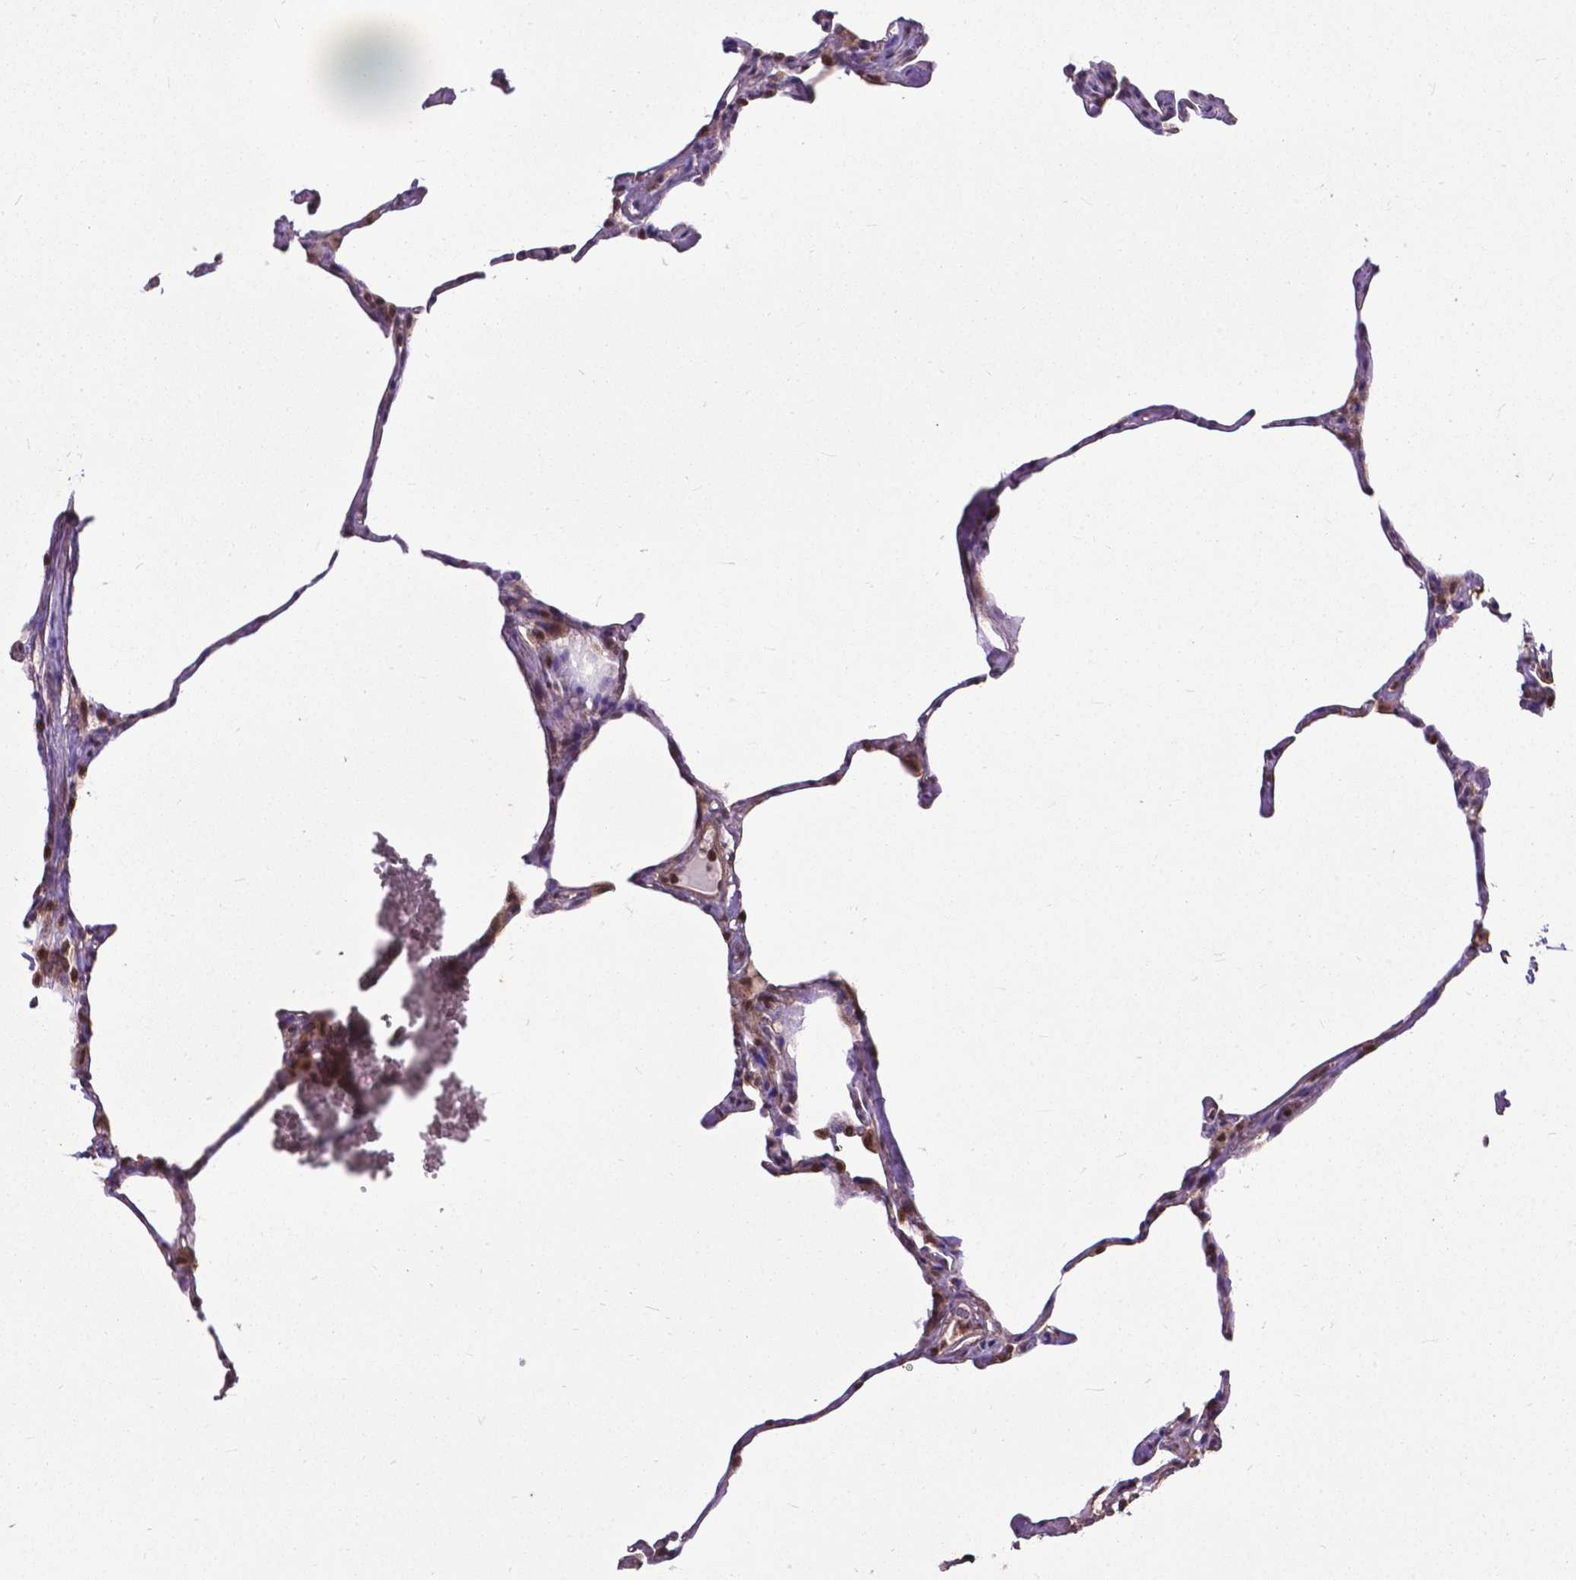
{"staining": {"intensity": "moderate", "quantity": "25%-75%", "location": "nuclear"}, "tissue": "lung", "cell_type": "Alveolar cells", "image_type": "normal", "snomed": [{"axis": "morphology", "description": "Normal tissue, NOS"}, {"axis": "topography", "description": "Lung"}], "caption": "The histopathology image shows staining of normal lung, revealing moderate nuclear protein positivity (brown color) within alveolar cells.", "gene": "OTUB1", "patient": {"sex": "male", "age": 65}}